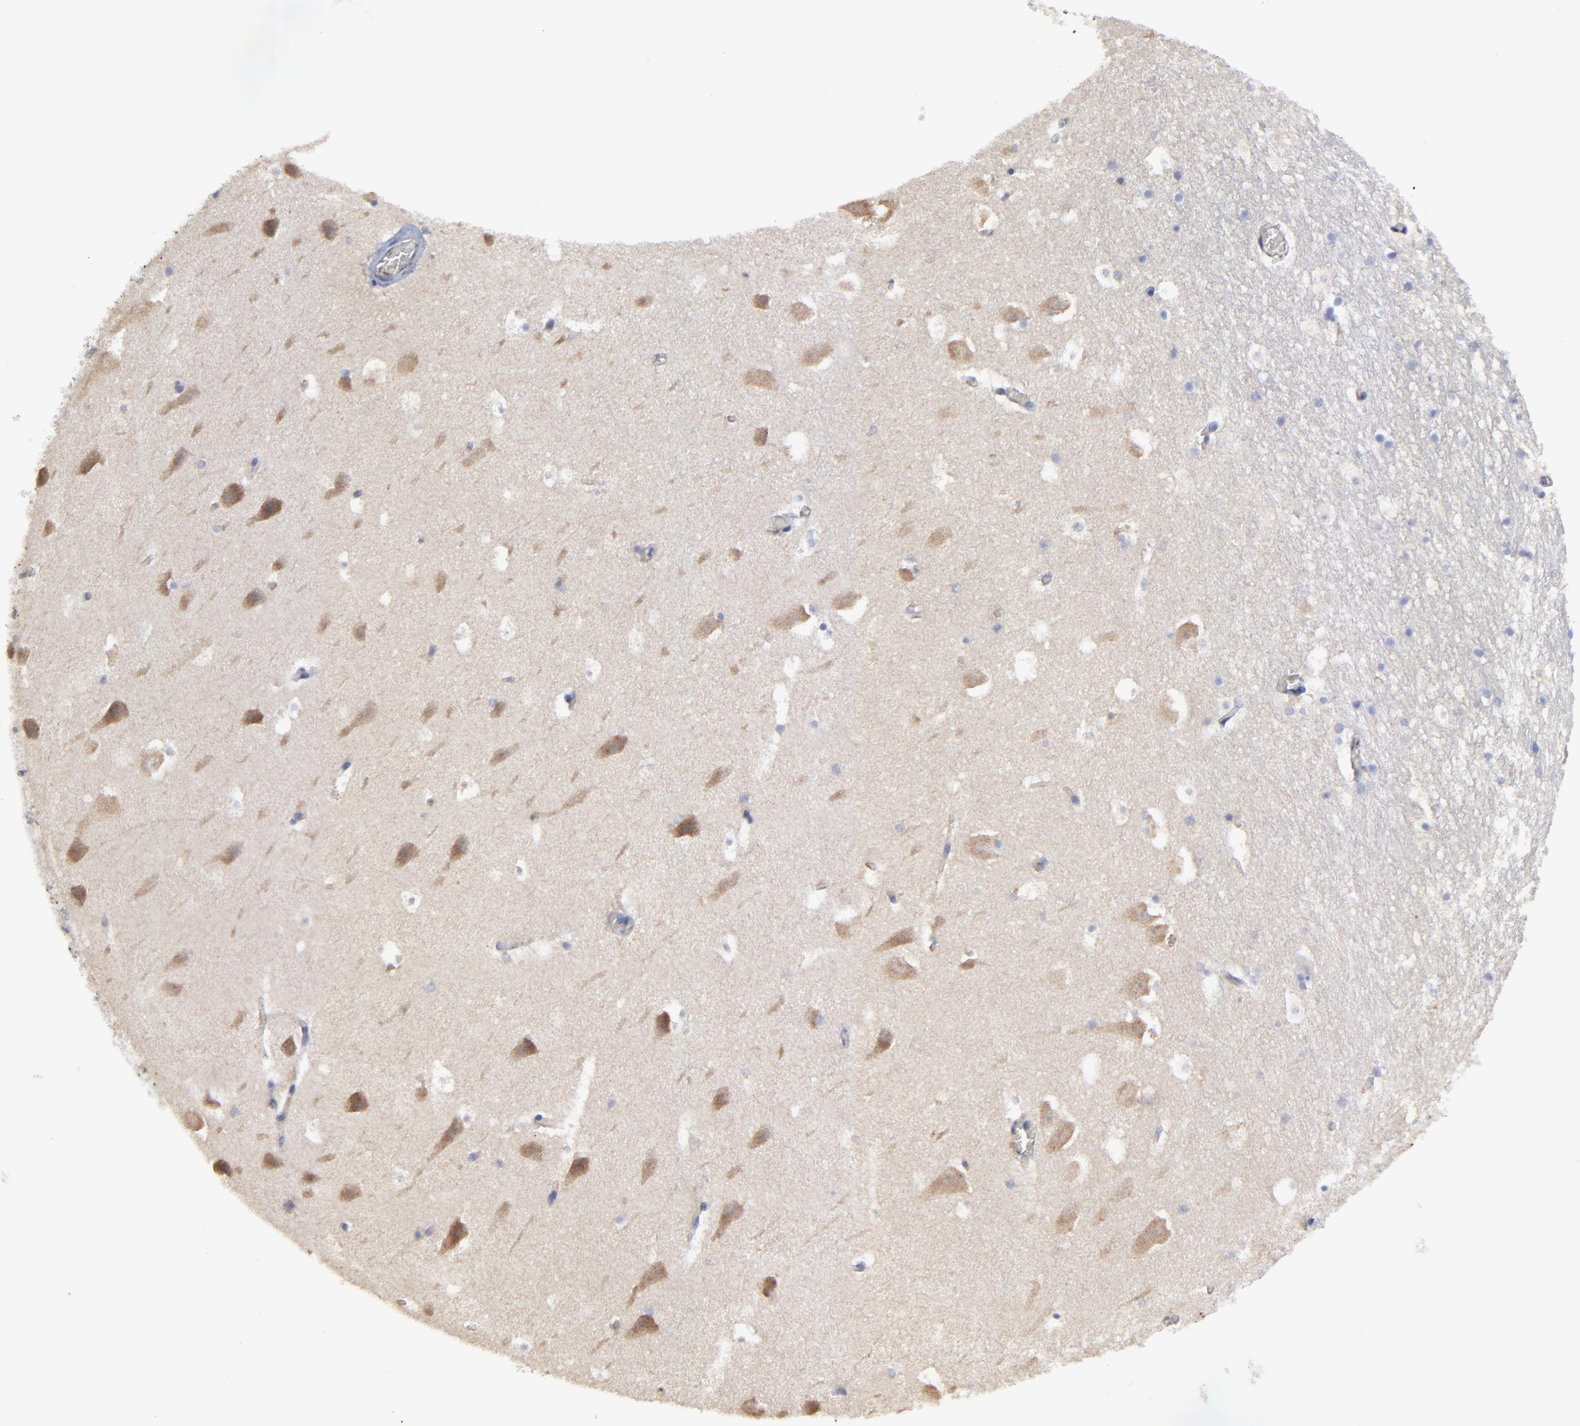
{"staining": {"intensity": "negative", "quantity": "none", "location": "none"}, "tissue": "hippocampus", "cell_type": "Glial cells", "image_type": "normal", "snomed": [{"axis": "morphology", "description": "Normal tissue, NOS"}, {"axis": "topography", "description": "Hippocampus"}], "caption": "Immunohistochemistry image of unremarkable hippocampus: human hippocampus stained with DAB (3,3'-diaminobenzidine) reveals no significant protein expression in glial cells.", "gene": "SULF2", "patient": {"sex": "male", "age": 45}}